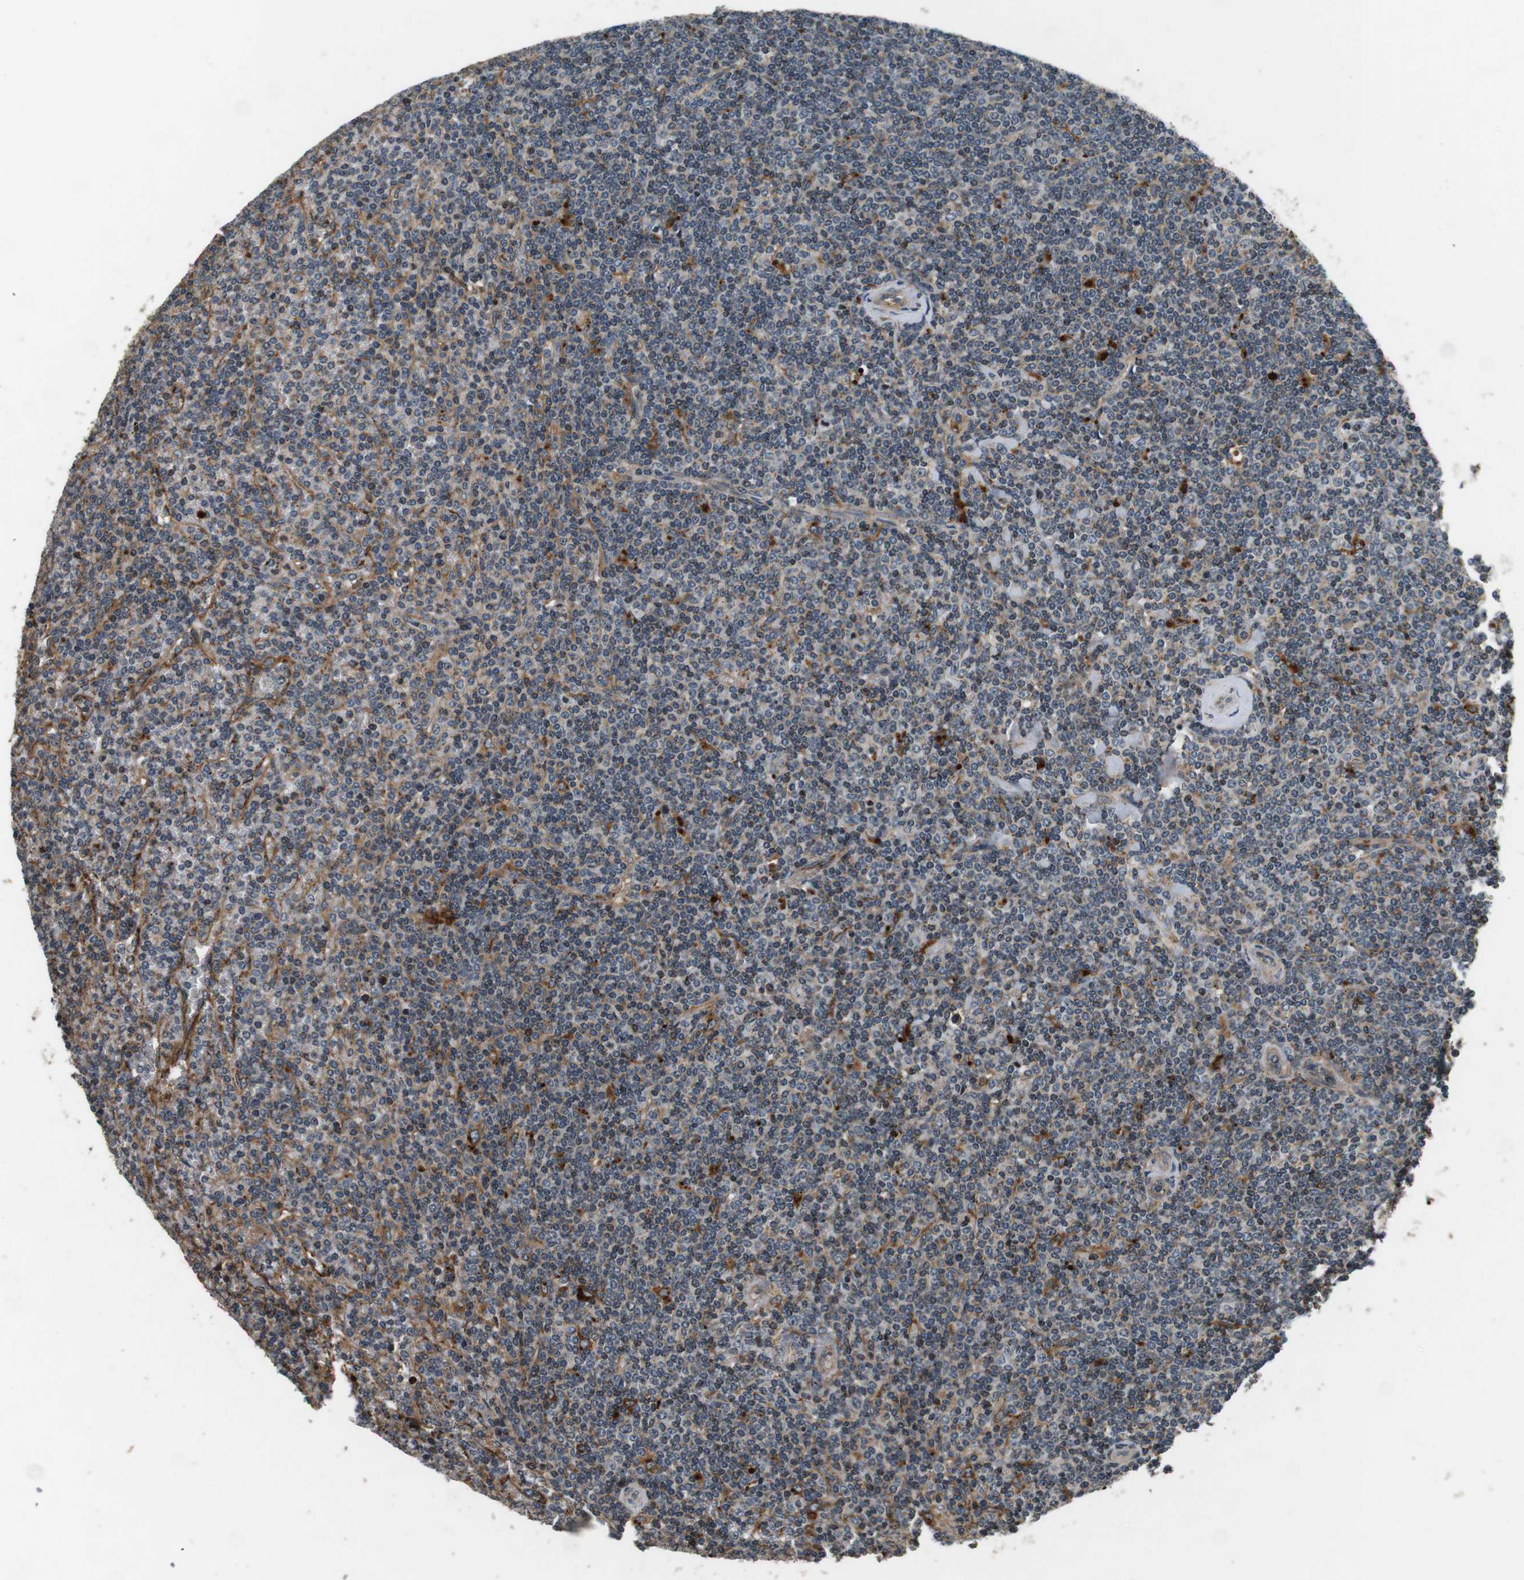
{"staining": {"intensity": "weak", "quantity": "<25%", "location": "cytoplasmic/membranous"}, "tissue": "lymphoma", "cell_type": "Tumor cells", "image_type": "cancer", "snomed": [{"axis": "morphology", "description": "Malignant lymphoma, non-Hodgkin's type, Low grade"}, {"axis": "topography", "description": "Spleen"}], "caption": "Lymphoma stained for a protein using immunohistochemistry (IHC) demonstrates no expression tumor cells.", "gene": "TXNRD1", "patient": {"sex": "female", "age": 19}}